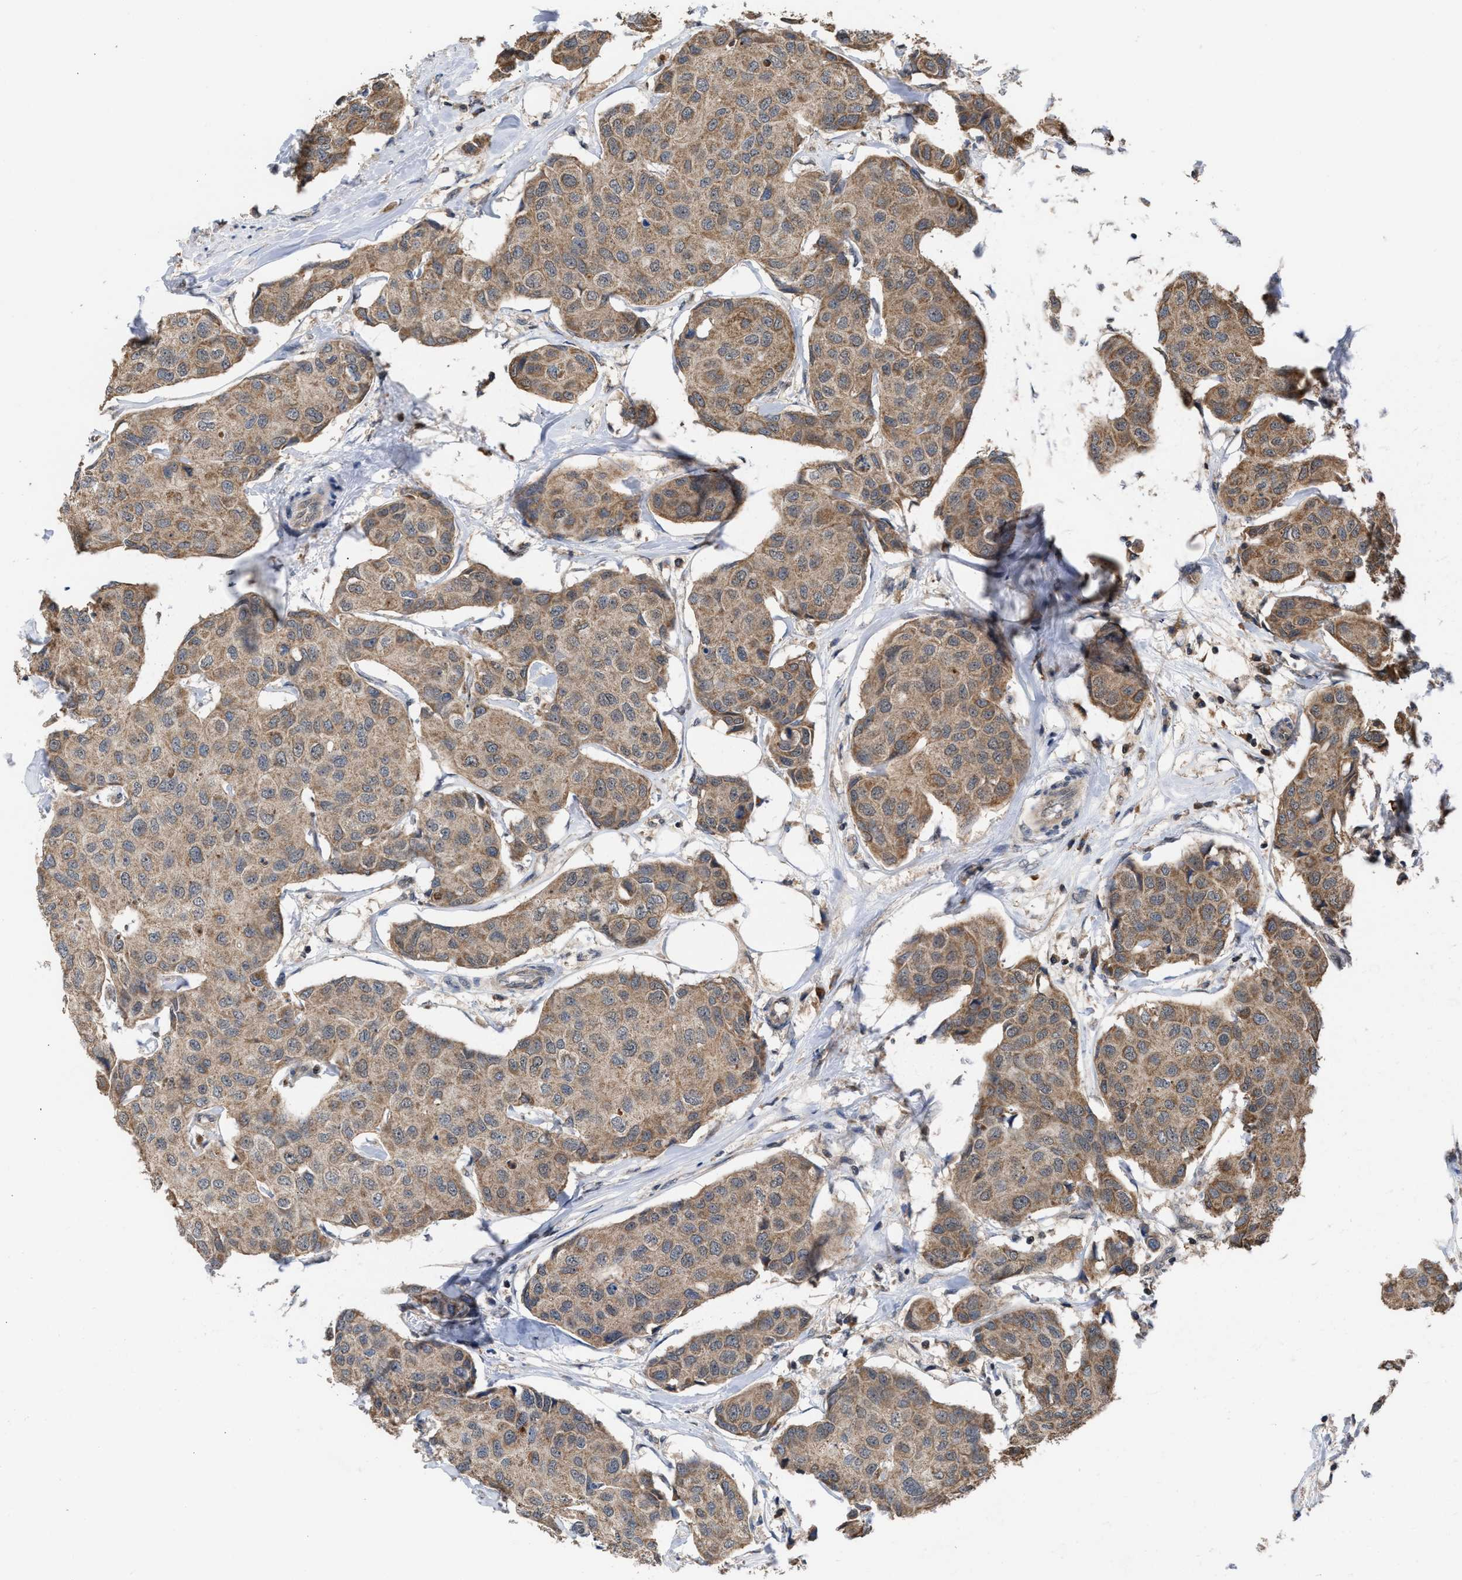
{"staining": {"intensity": "moderate", "quantity": ">75%", "location": "cytoplasmic/membranous"}, "tissue": "breast cancer", "cell_type": "Tumor cells", "image_type": "cancer", "snomed": [{"axis": "morphology", "description": "Duct carcinoma"}, {"axis": "topography", "description": "Breast"}], "caption": "There is medium levels of moderate cytoplasmic/membranous staining in tumor cells of breast infiltrating ductal carcinoma, as demonstrated by immunohistochemical staining (brown color).", "gene": "C9orf78", "patient": {"sex": "female", "age": 80}}